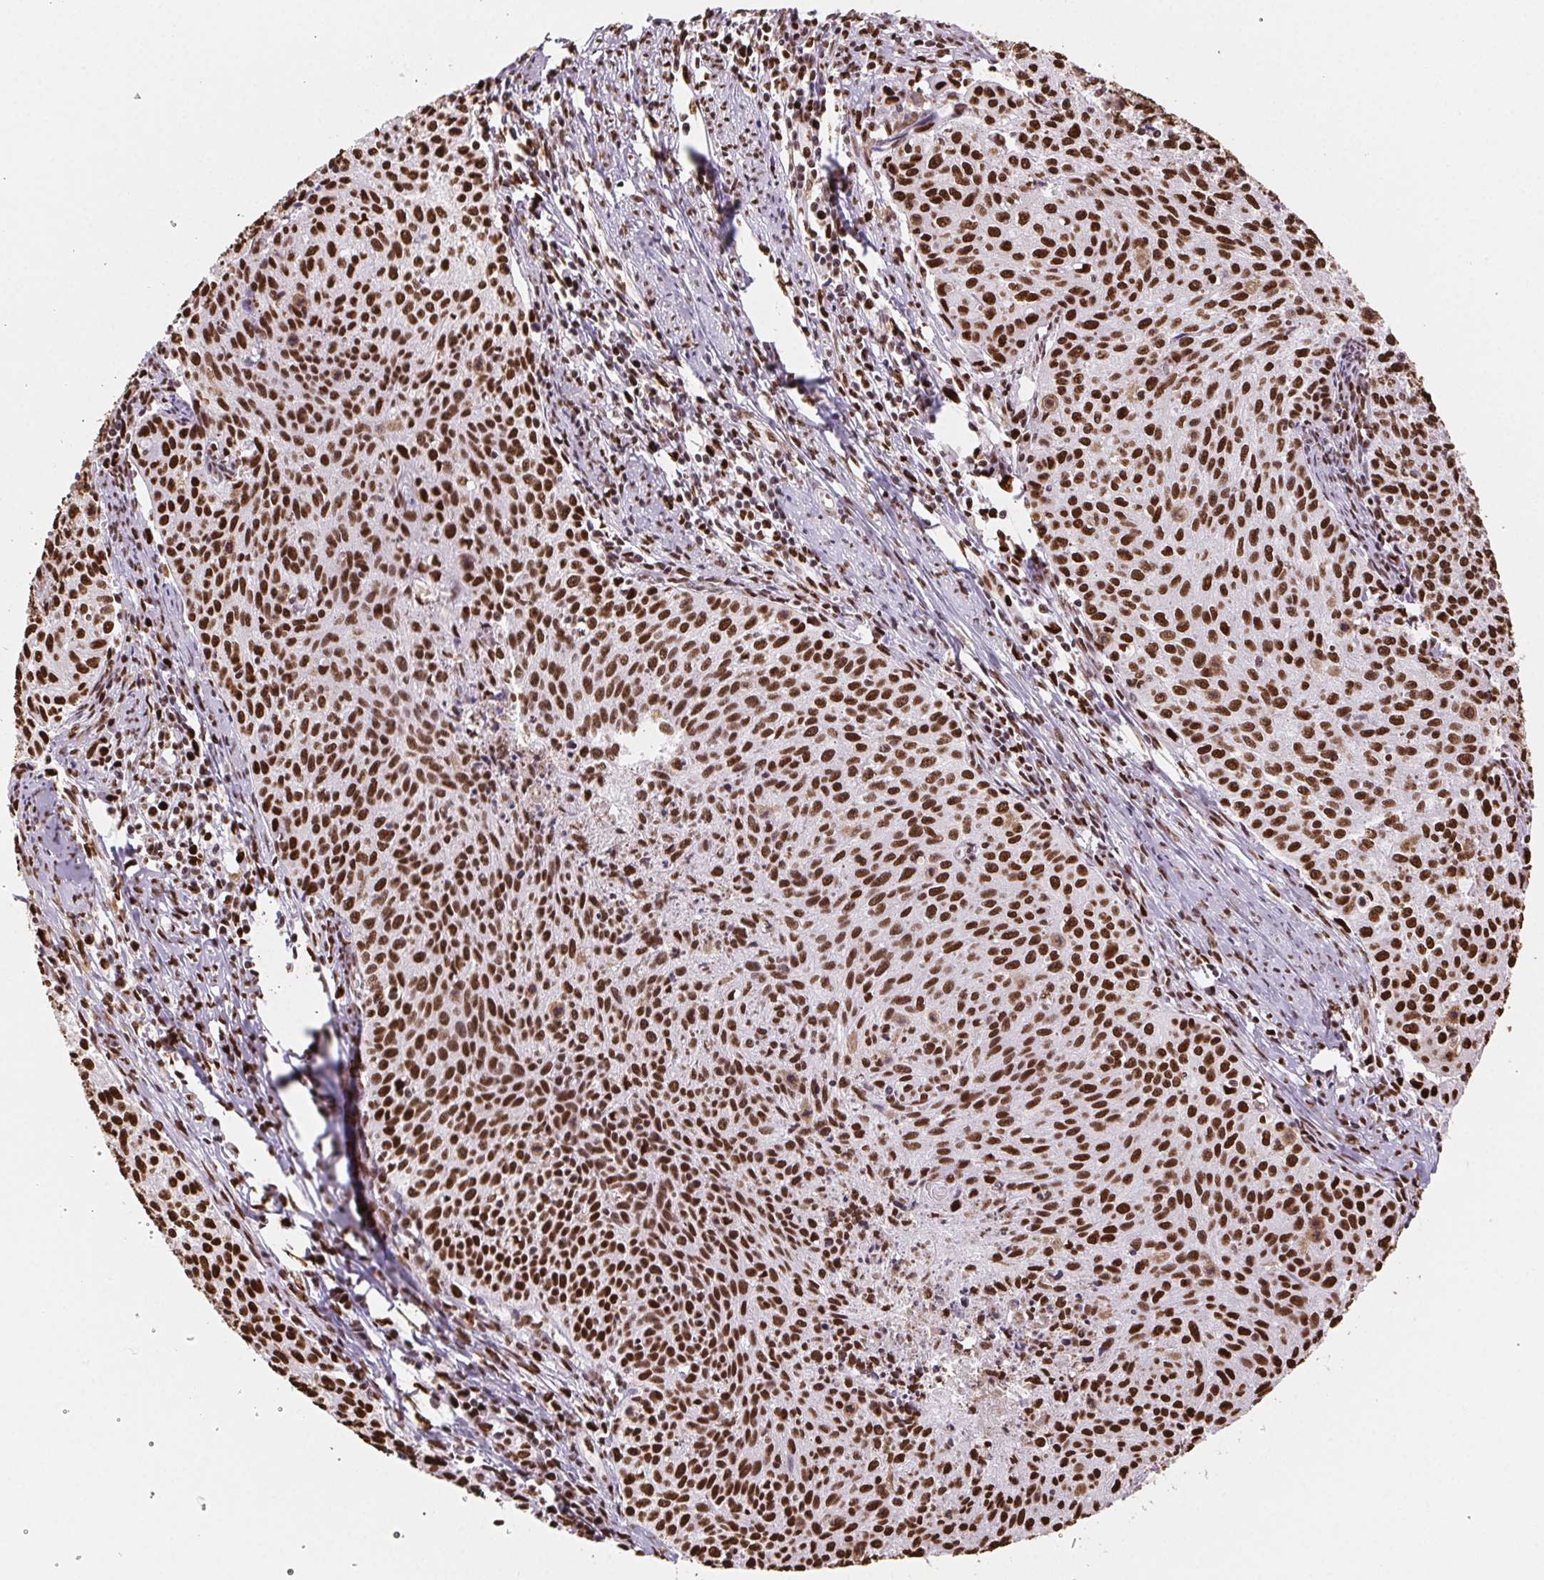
{"staining": {"intensity": "strong", "quantity": ">75%", "location": "nuclear"}, "tissue": "cervical cancer", "cell_type": "Tumor cells", "image_type": "cancer", "snomed": [{"axis": "morphology", "description": "Squamous cell carcinoma, NOS"}, {"axis": "topography", "description": "Cervix"}], "caption": "Immunohistochemical staining of human cervical cancer demonstrates strong nuclear protein positivity in approximately >75% of tumor cells.", "gene": "SET", "patient": {"sex": "female", "age": 38}}